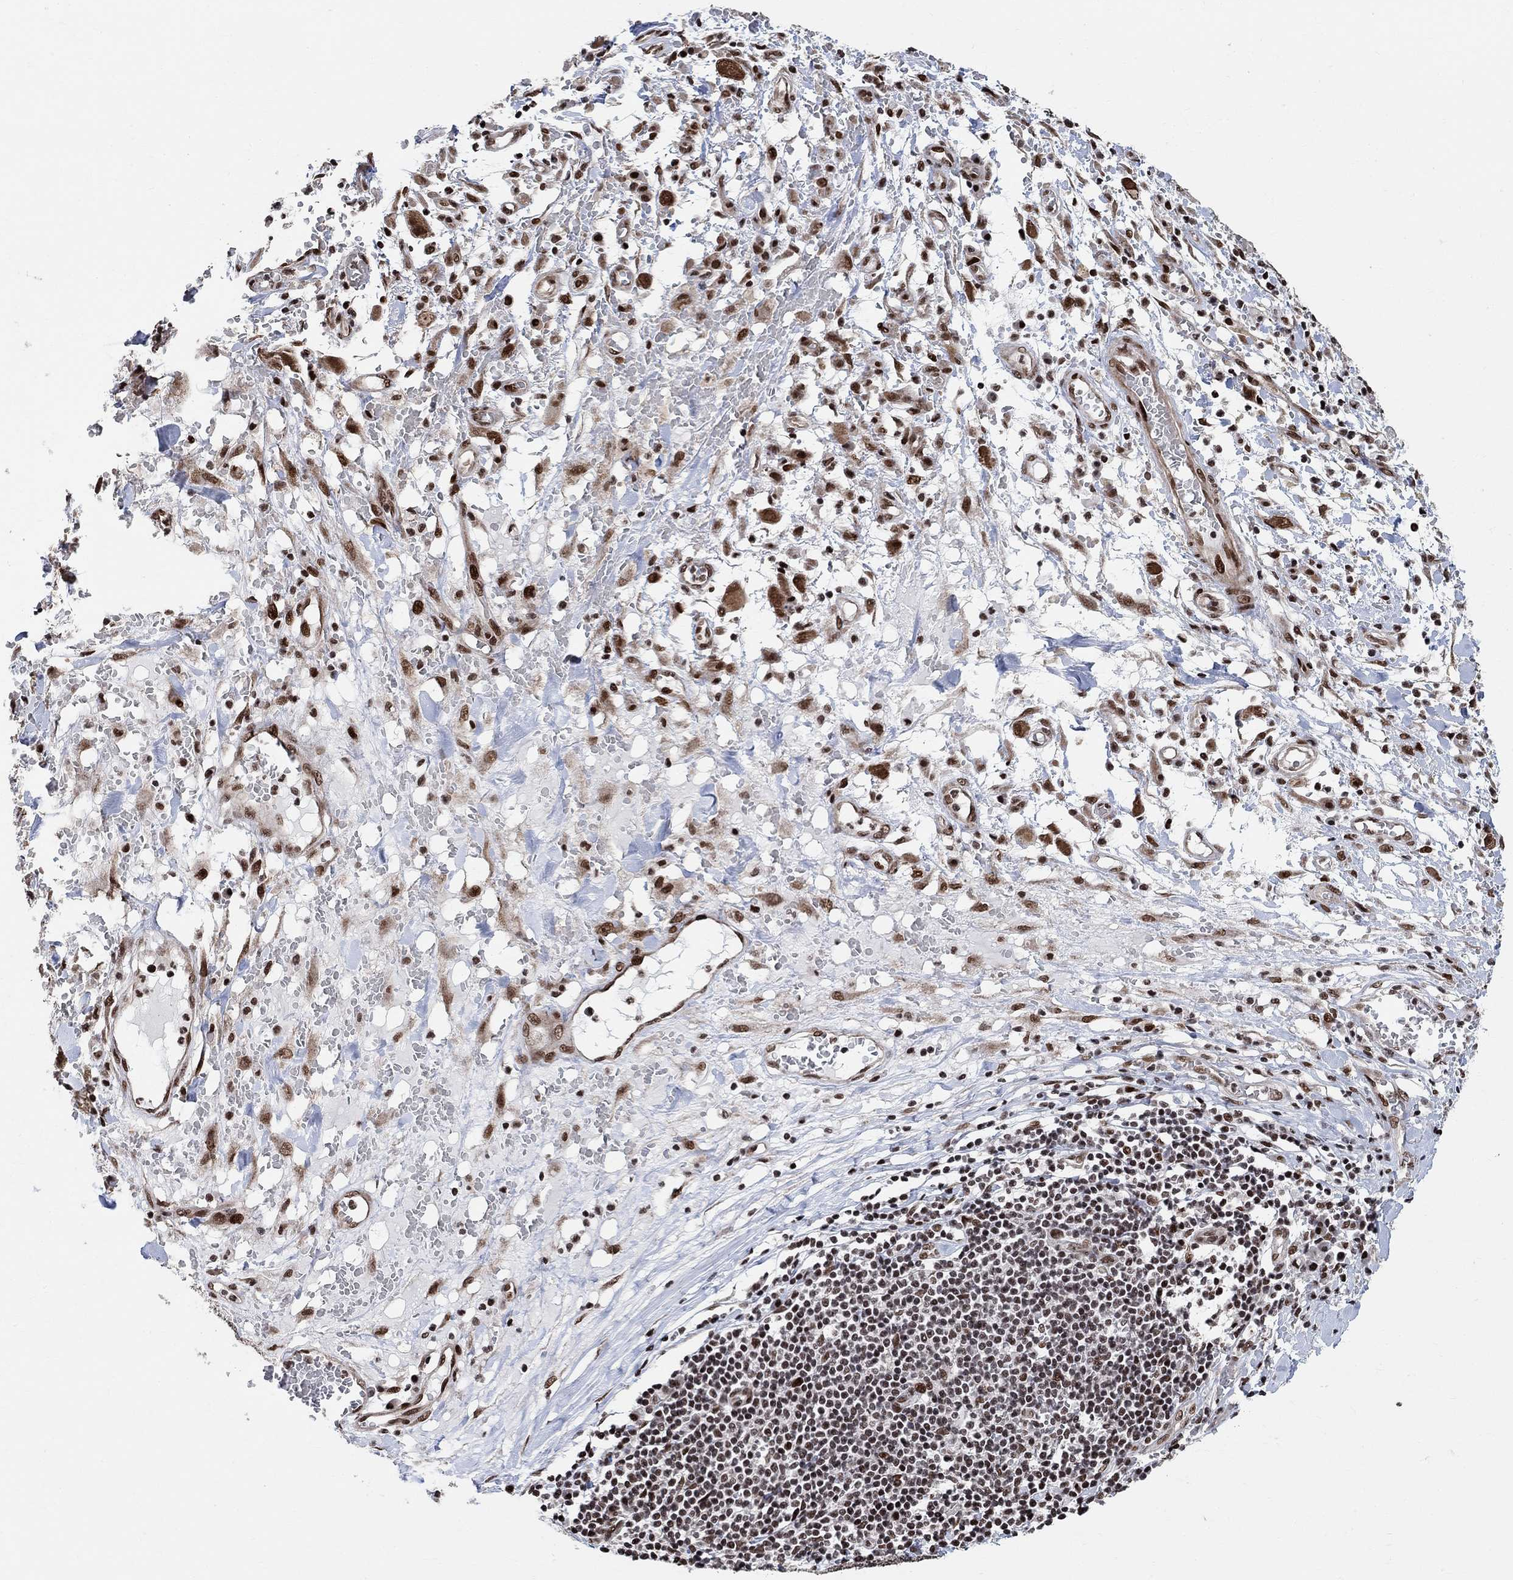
{"staining": {"intensity": "strong", "quantity": "25%-75%", "location": "nuclear"}, "tissue": "melanoma", "cell_type": "Tumor cells", "image_type": "cancer", "snomed": [{"axis": "morphology", "description": "Malignant melanoma, NOS"}, {"axis": "topography", "description": "Skin"}], "caption": "High-power microscopy captured an immunohistochemistry (IHC) photomicrograph of malignant melanoma, revealing strong nuclear staining in approximately 25%-75% of tumor cells.", "gene": "E4F1", "patient": {"sex": "female", "age": 91}}